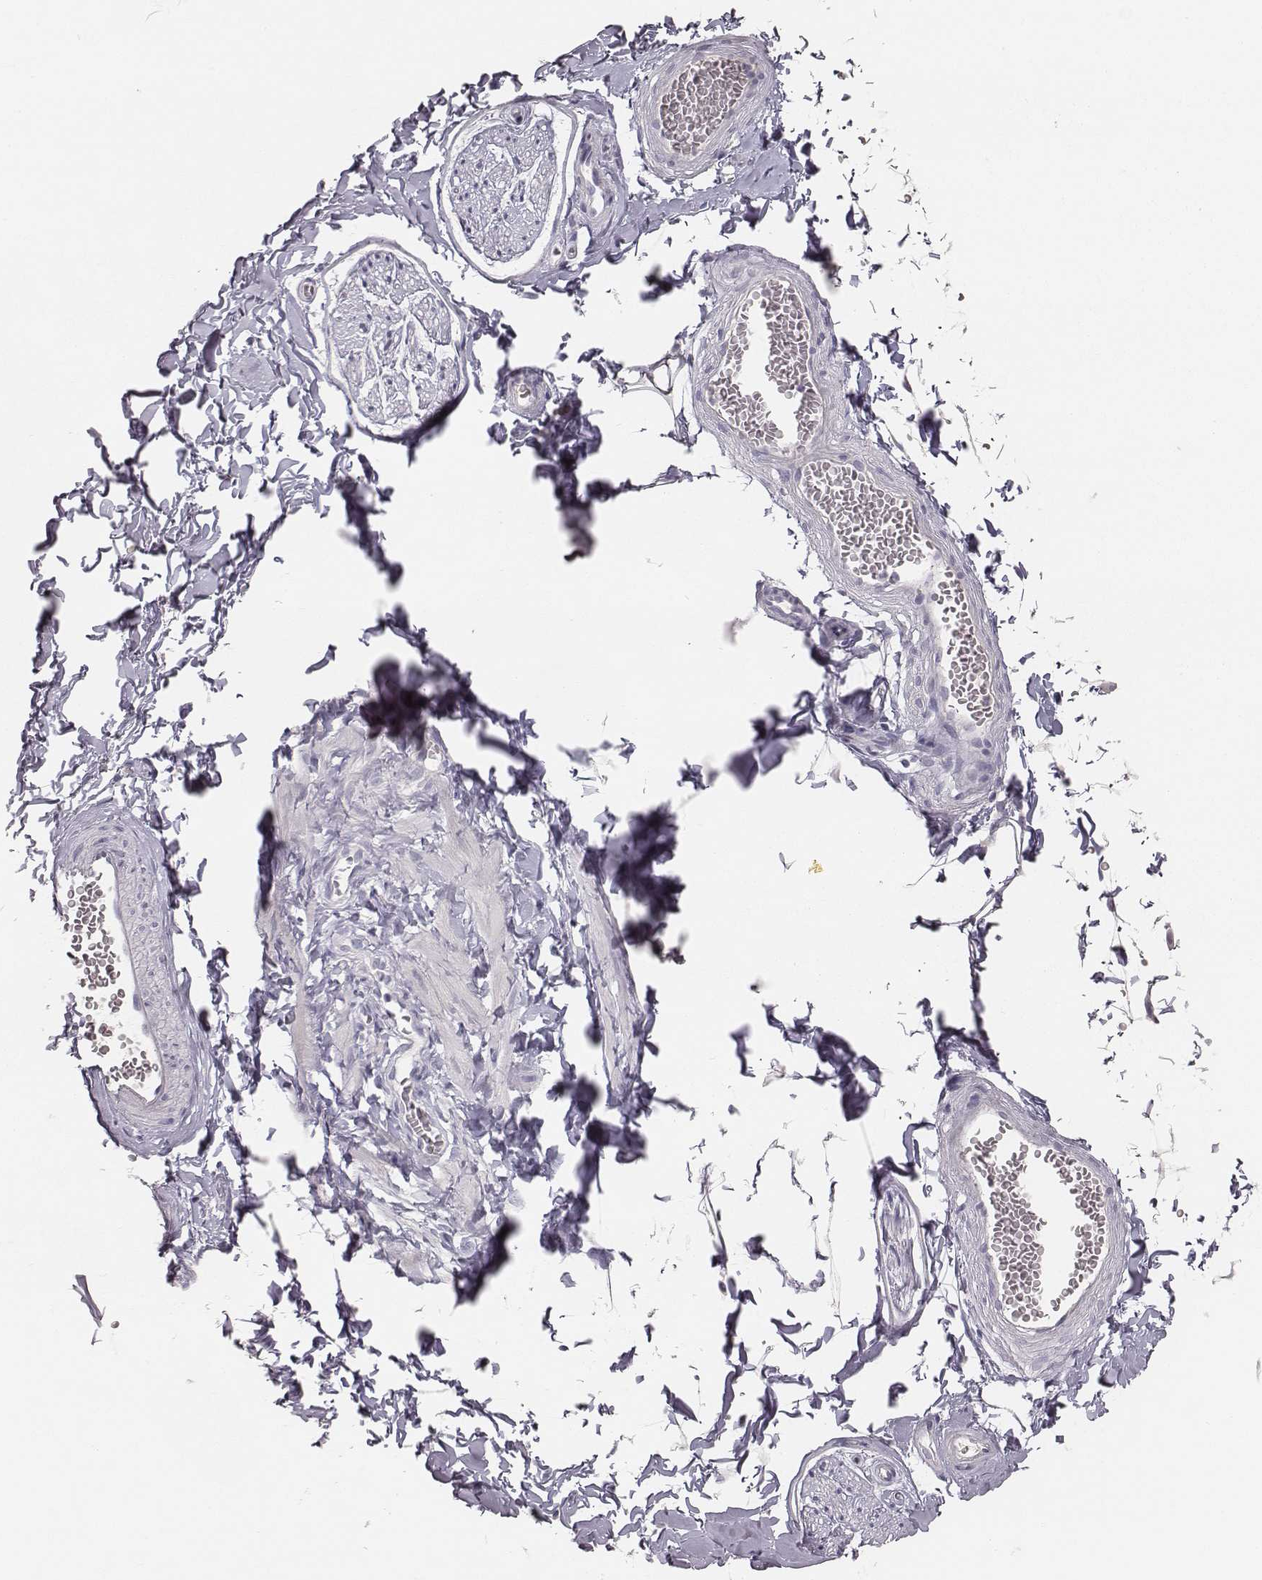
{"staining": {"intensity": "negative", "quantity": "none", "location": "none"}, "tissue": "adipose tissue", "cell_type": "Adipocytes", "image_type": "normal", "snomed": [{"axis": "morphology", "description": "Normal tissue, NOS"}, {"axis": "topography", "description": "Smooth muscle"}, {"axis": "topography", "description": "Peripheral nerve tissue"}], "caption": "Immunohistochemistry (IHC) histopathology image of benign adipose tissue: human adipose tissue stained with DAB (3,3'-diaminobenzidine) shows no significant protein expression in adipocytes.", "gene": "MYH6", "patient": {"sex": "male", "age": 22}}